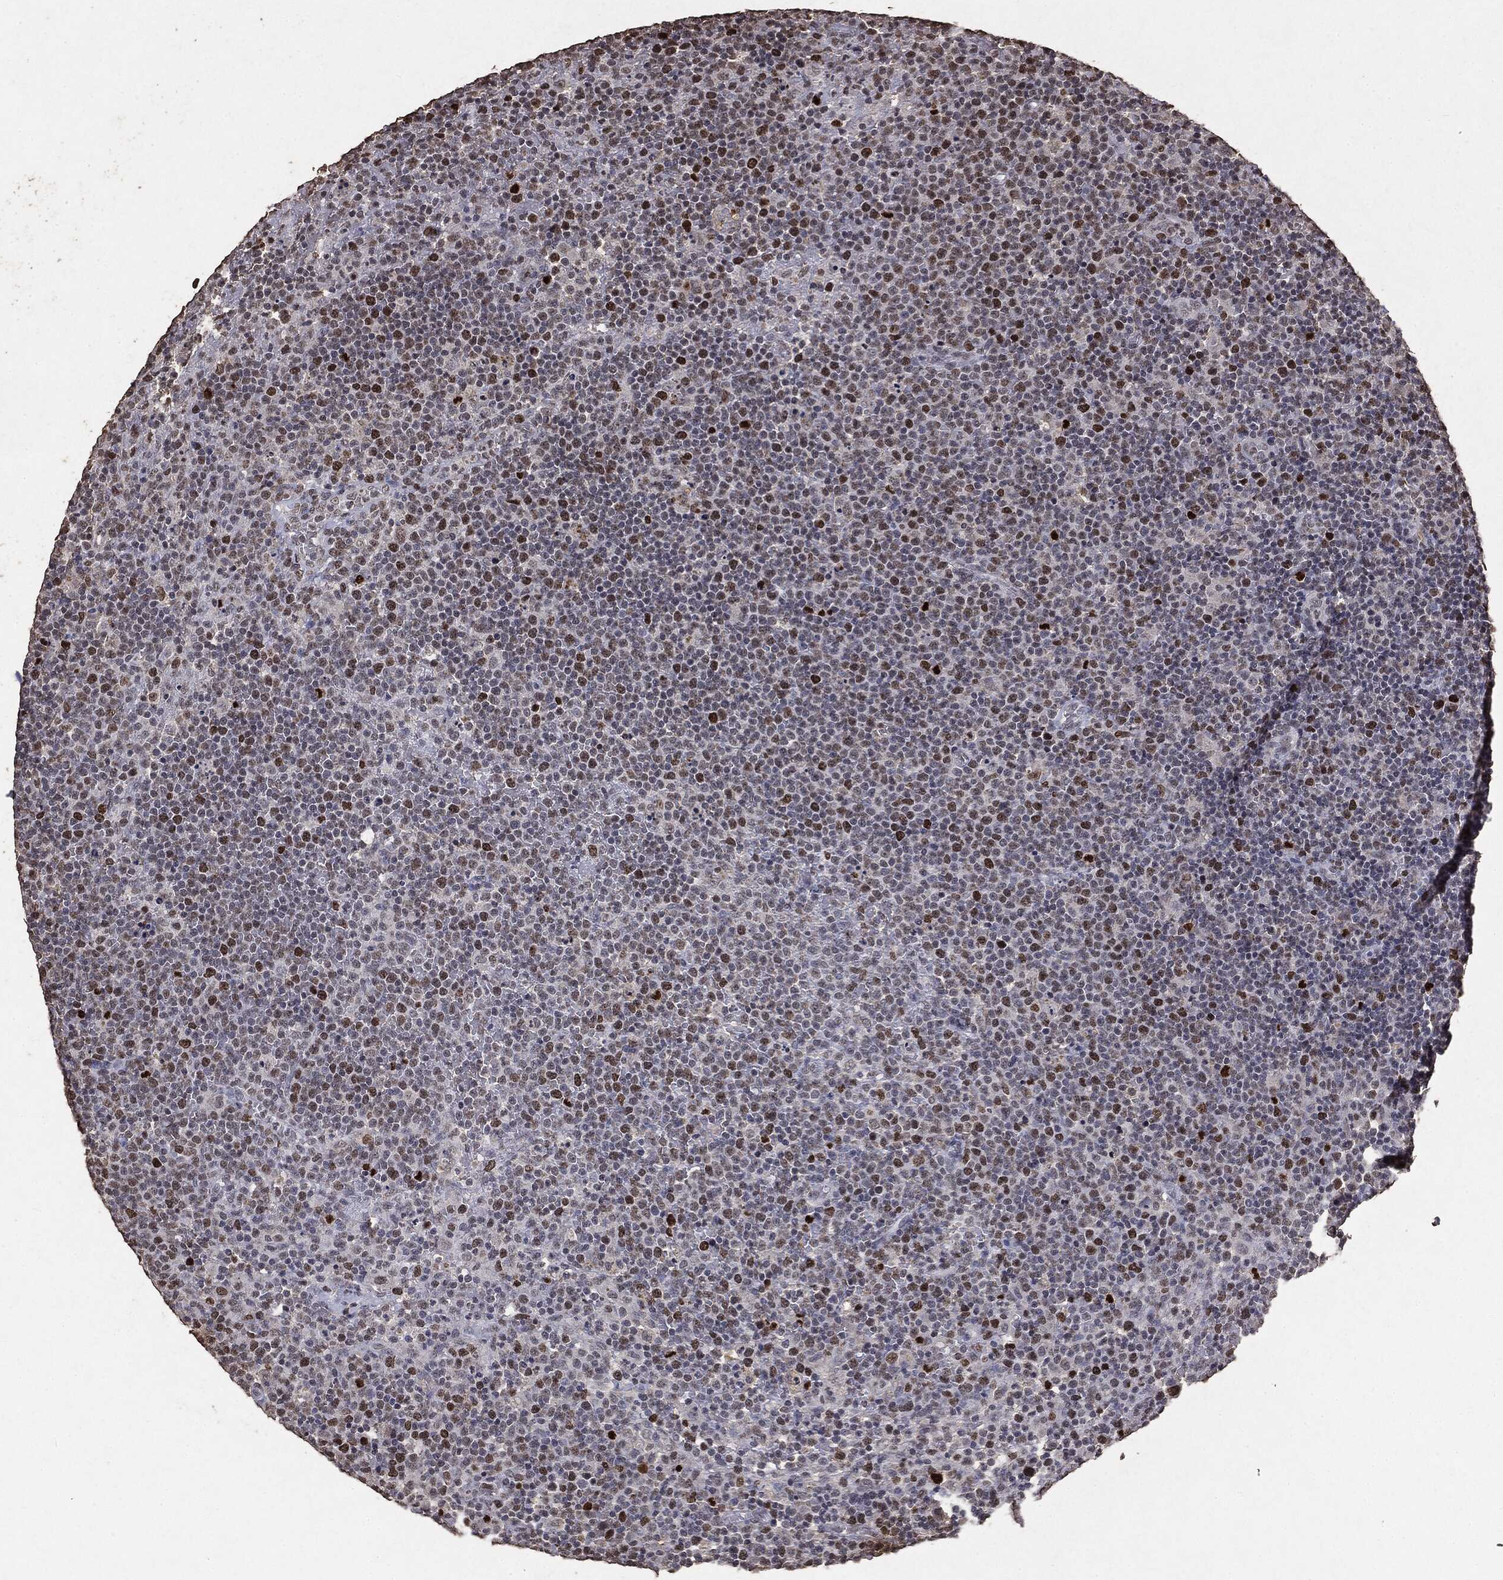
{"staining": {"intensity": "strong", "quantity": "<25%", "location": "nuclear"}, "tissue": "lymphoma", "cell_type": "Tumor cells", "image_type": "cancer", "snomed": [{"axis": "morphology", "description": "Malignant lymphoma, non-Hodgkin's type, High grade"}, {"axis": "topography", "description": "Lymph node"}], "caption": "IHC of human lymphoma shows medium levels of strong nuclear expression in approximately <25% of tumor cells. (Brightfield microscopy of DAB IHC at high magnification).", "gene": "RAD18", "patient": {"sex": "male", "age": 61}}